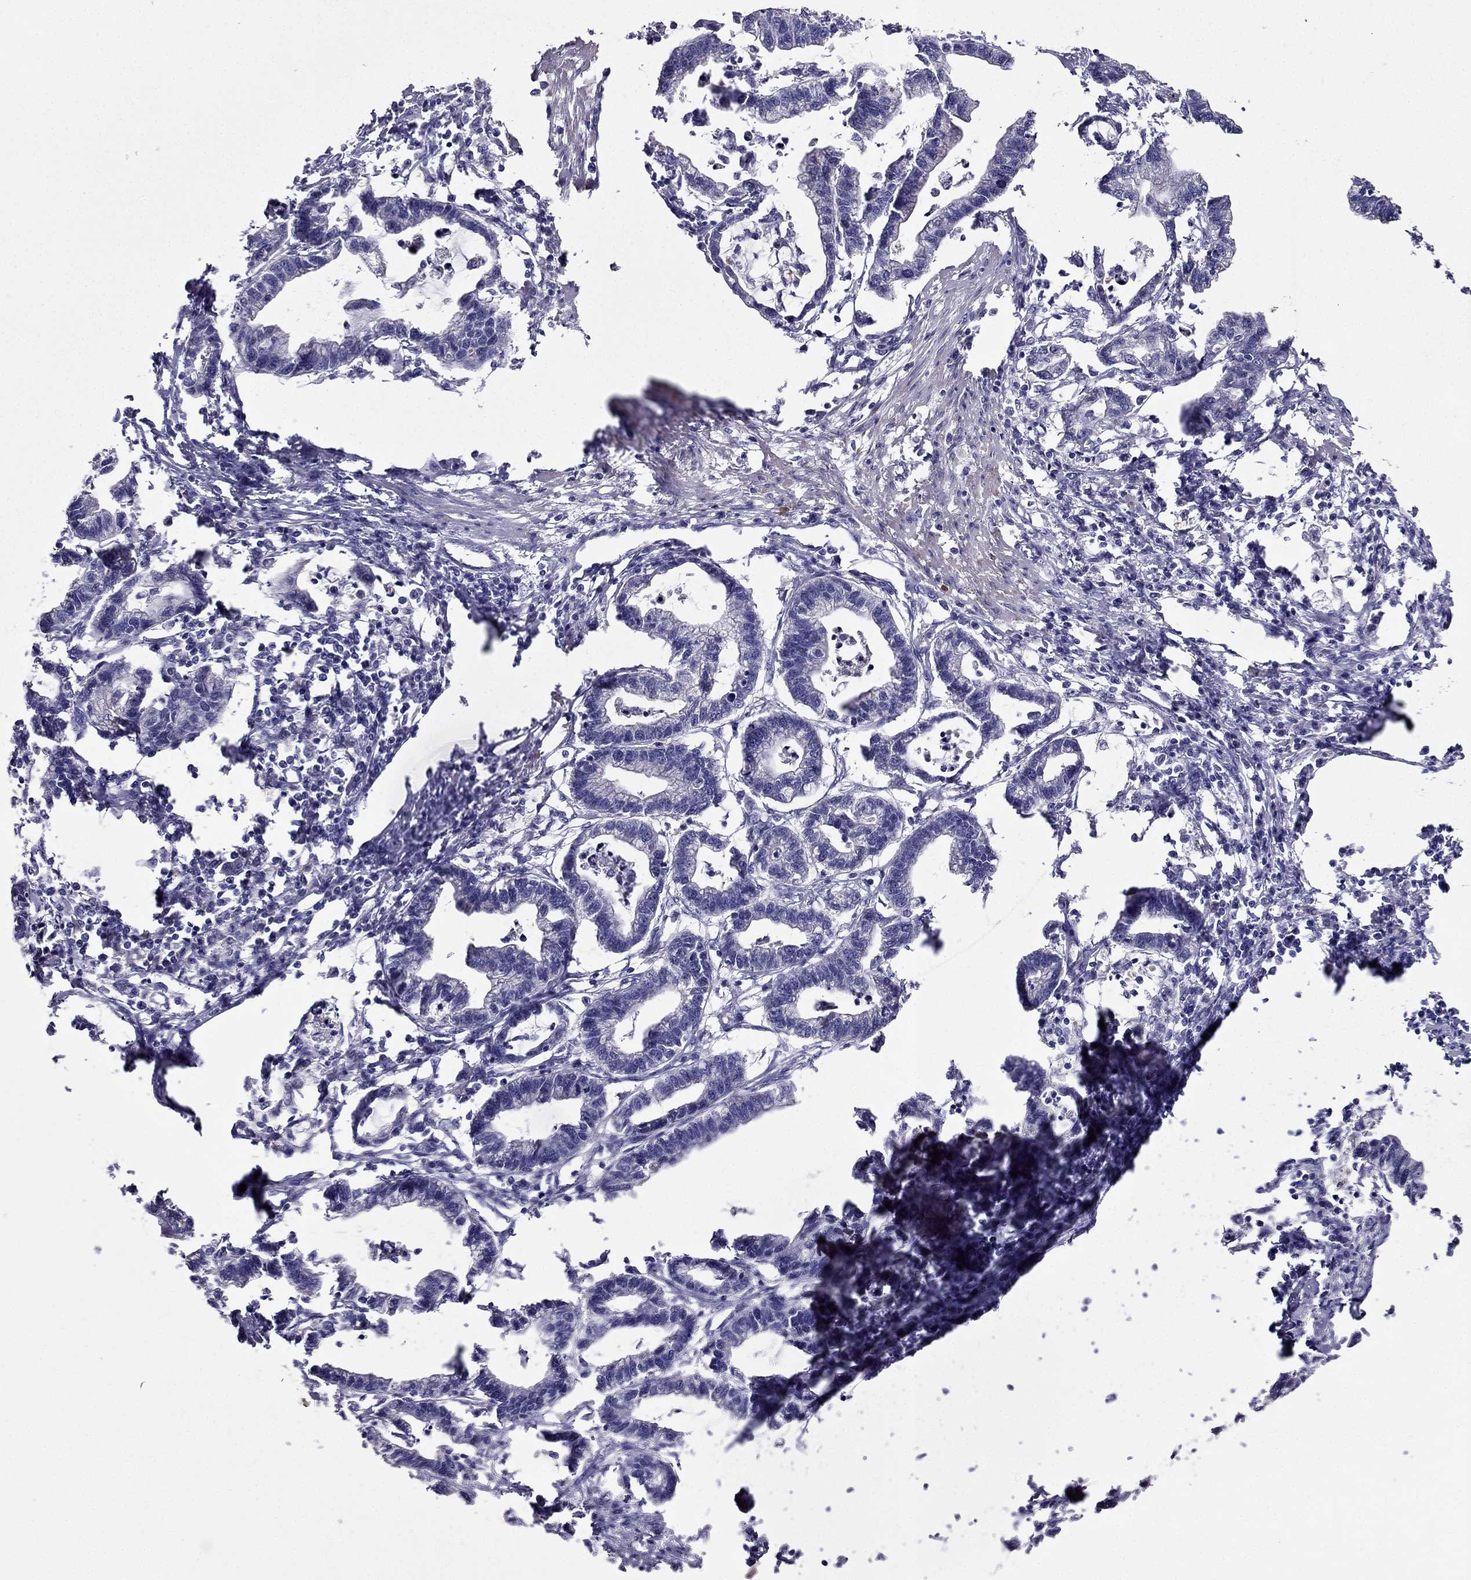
{"staining": {"intensity": "negative", "quantity": "none", "location": "none"}, "tissue": "stomach cancer", "cell_type": "Tumor cells", "image_type": "cancer", "snomed": [{"axis": "morphology", "description": "Adenocarcinoma, NOS"}, {"axis": "topography", "description": "Stomach"}], "caption": "The histopathology image displays no significant staining in tumor cells of stomach cancer (adenocarcinoma).", "gene": "DSC1", "patient": {"sex": "male", "age": 83}}